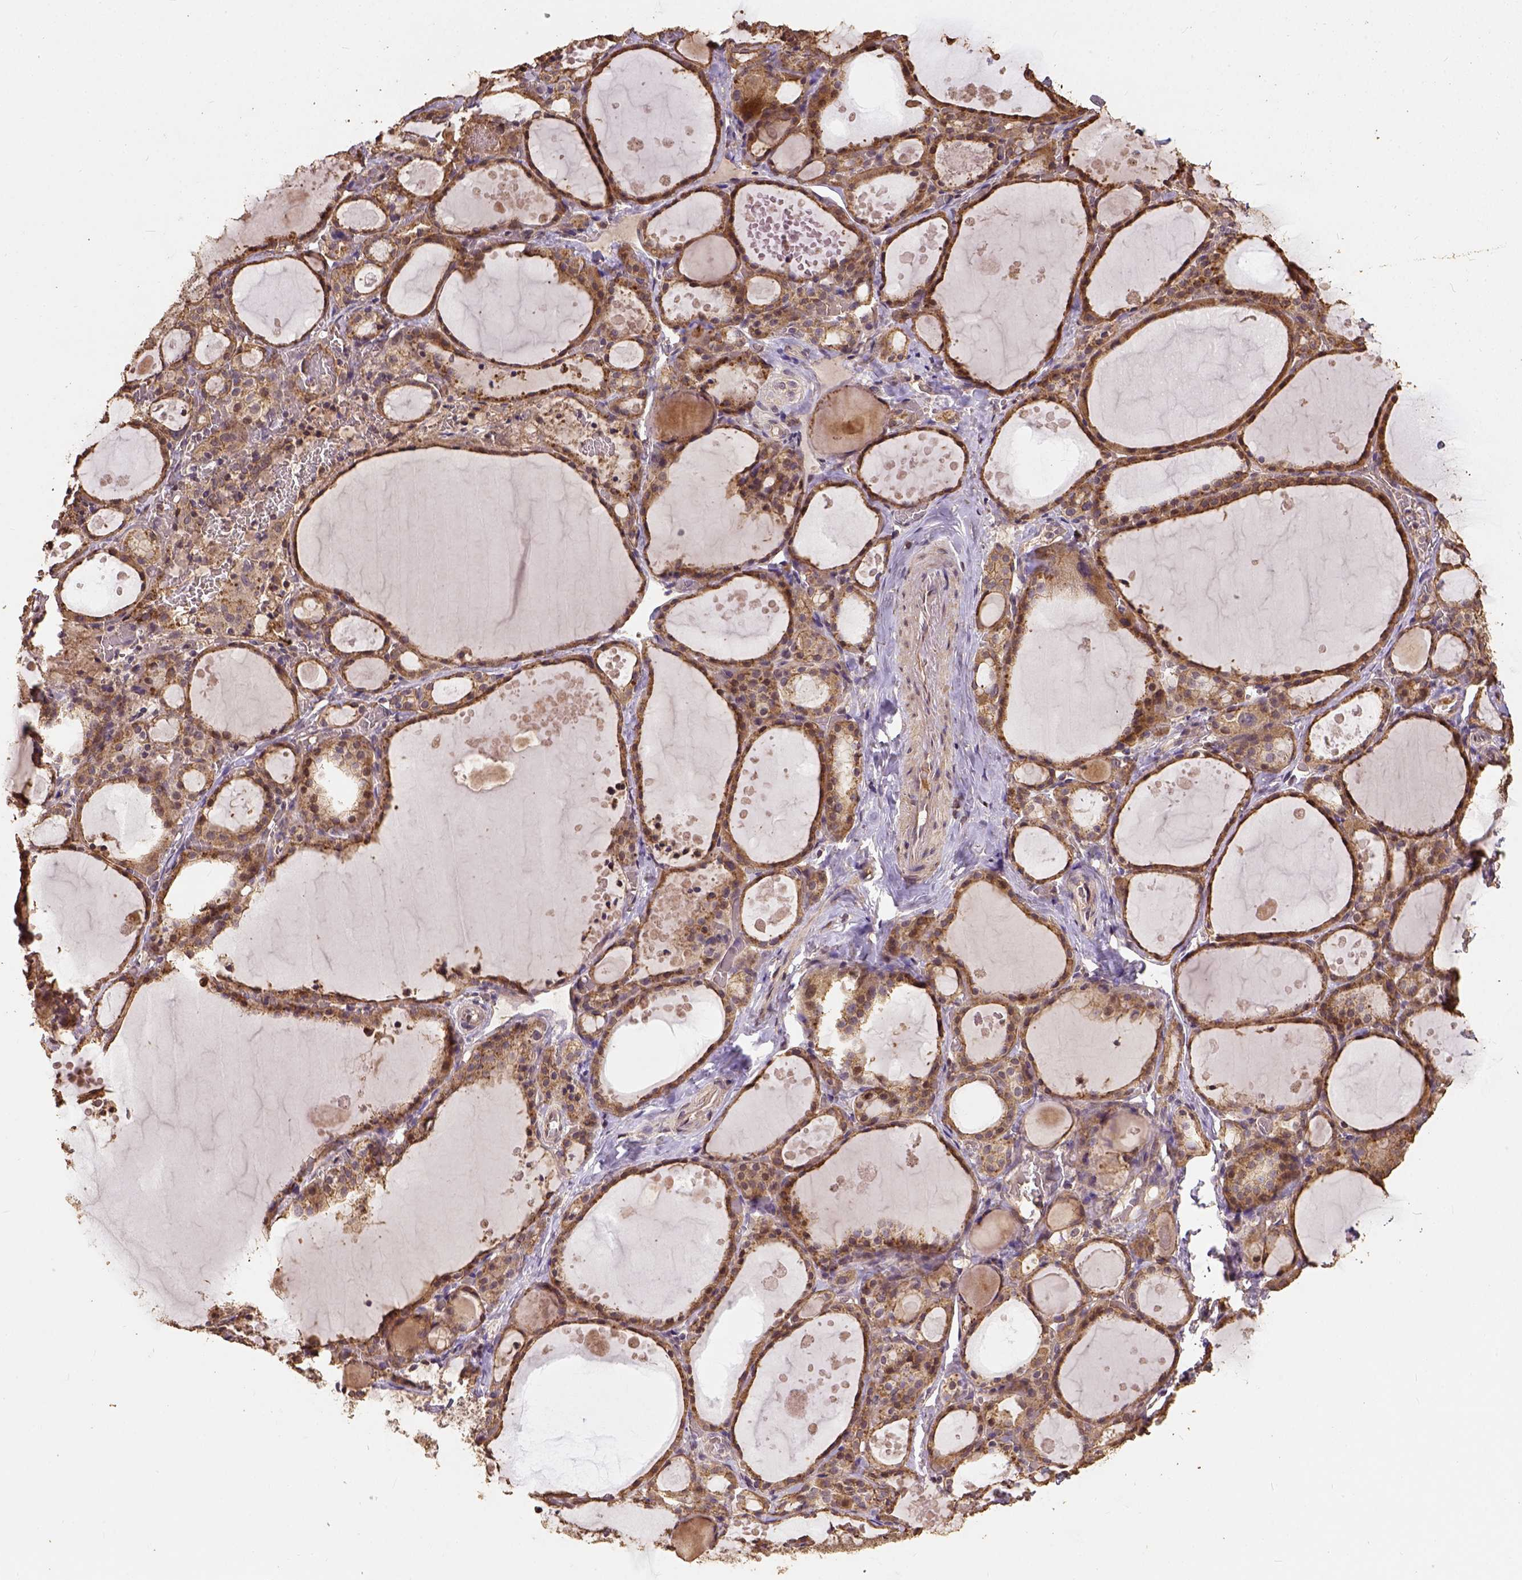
{"staining": {"intensity": "moderate", "quantity": "25%-75%", "location": "cytoplasmic/membranous"}, "tissue": "thyroid gland", "cell_type": "Glandular cells", "image_type": "normal", "snomed": [{"axis": "morphology", "description": "Normal tissue, NOS"}, {"axis": "topography", "description": "Thyroid gland"}], "caption": "Moderate cytoplasmic/membranous protein staining is seen in about 25%-75% of glandular cells in thyroid gland. The staining was performed using DAB, with brown indicating positive protein expression. Nuclei are stained blue with hematoxylin.", "gene": "ATP1B3", "patient": {"sex": "male", "age": 68}}